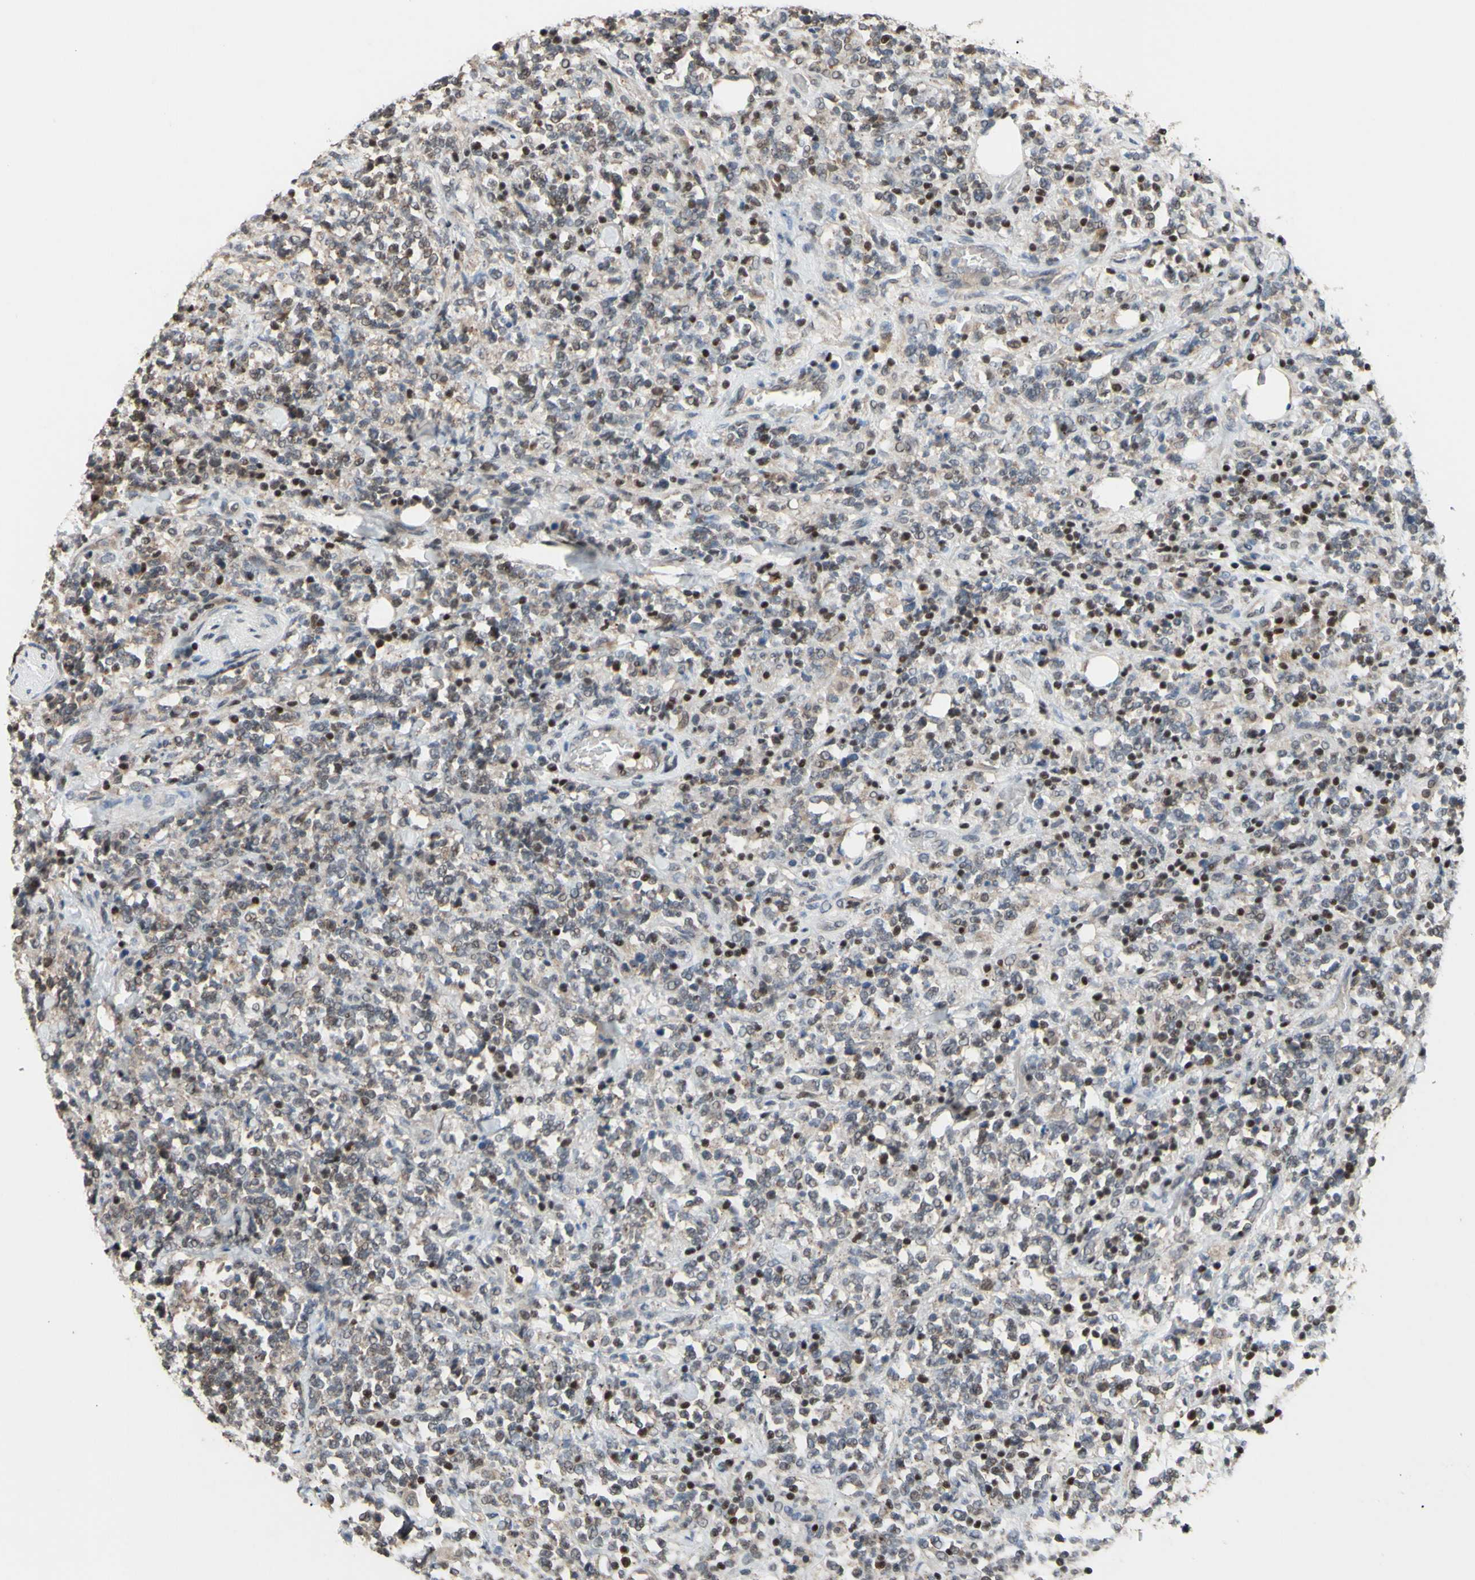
{"staining": {"intensity": "weak", "quantity": "25%-75%", "location": "cytoplasmic/membranous,nuclear"}, "tissue": "lymphoma", "cell_type": "Tumor cells", "image_type": "cancer", "snomed": [{"axis": "morphology", "description": "Malignant lymphoma, non-Hodgkin's type, High grade"}, {"axis": "topography", "description": "Soft tissue"}], "caption": "Weak cytoplasmic/membranous and nuclear protein staining is appreciated in approximately 25%-75% of tumor cells in malignant lymphoma, non-Hodgkin's type (high-grade).", "gene": "SP4", "patient": {"sex": "male", "age": 18}}